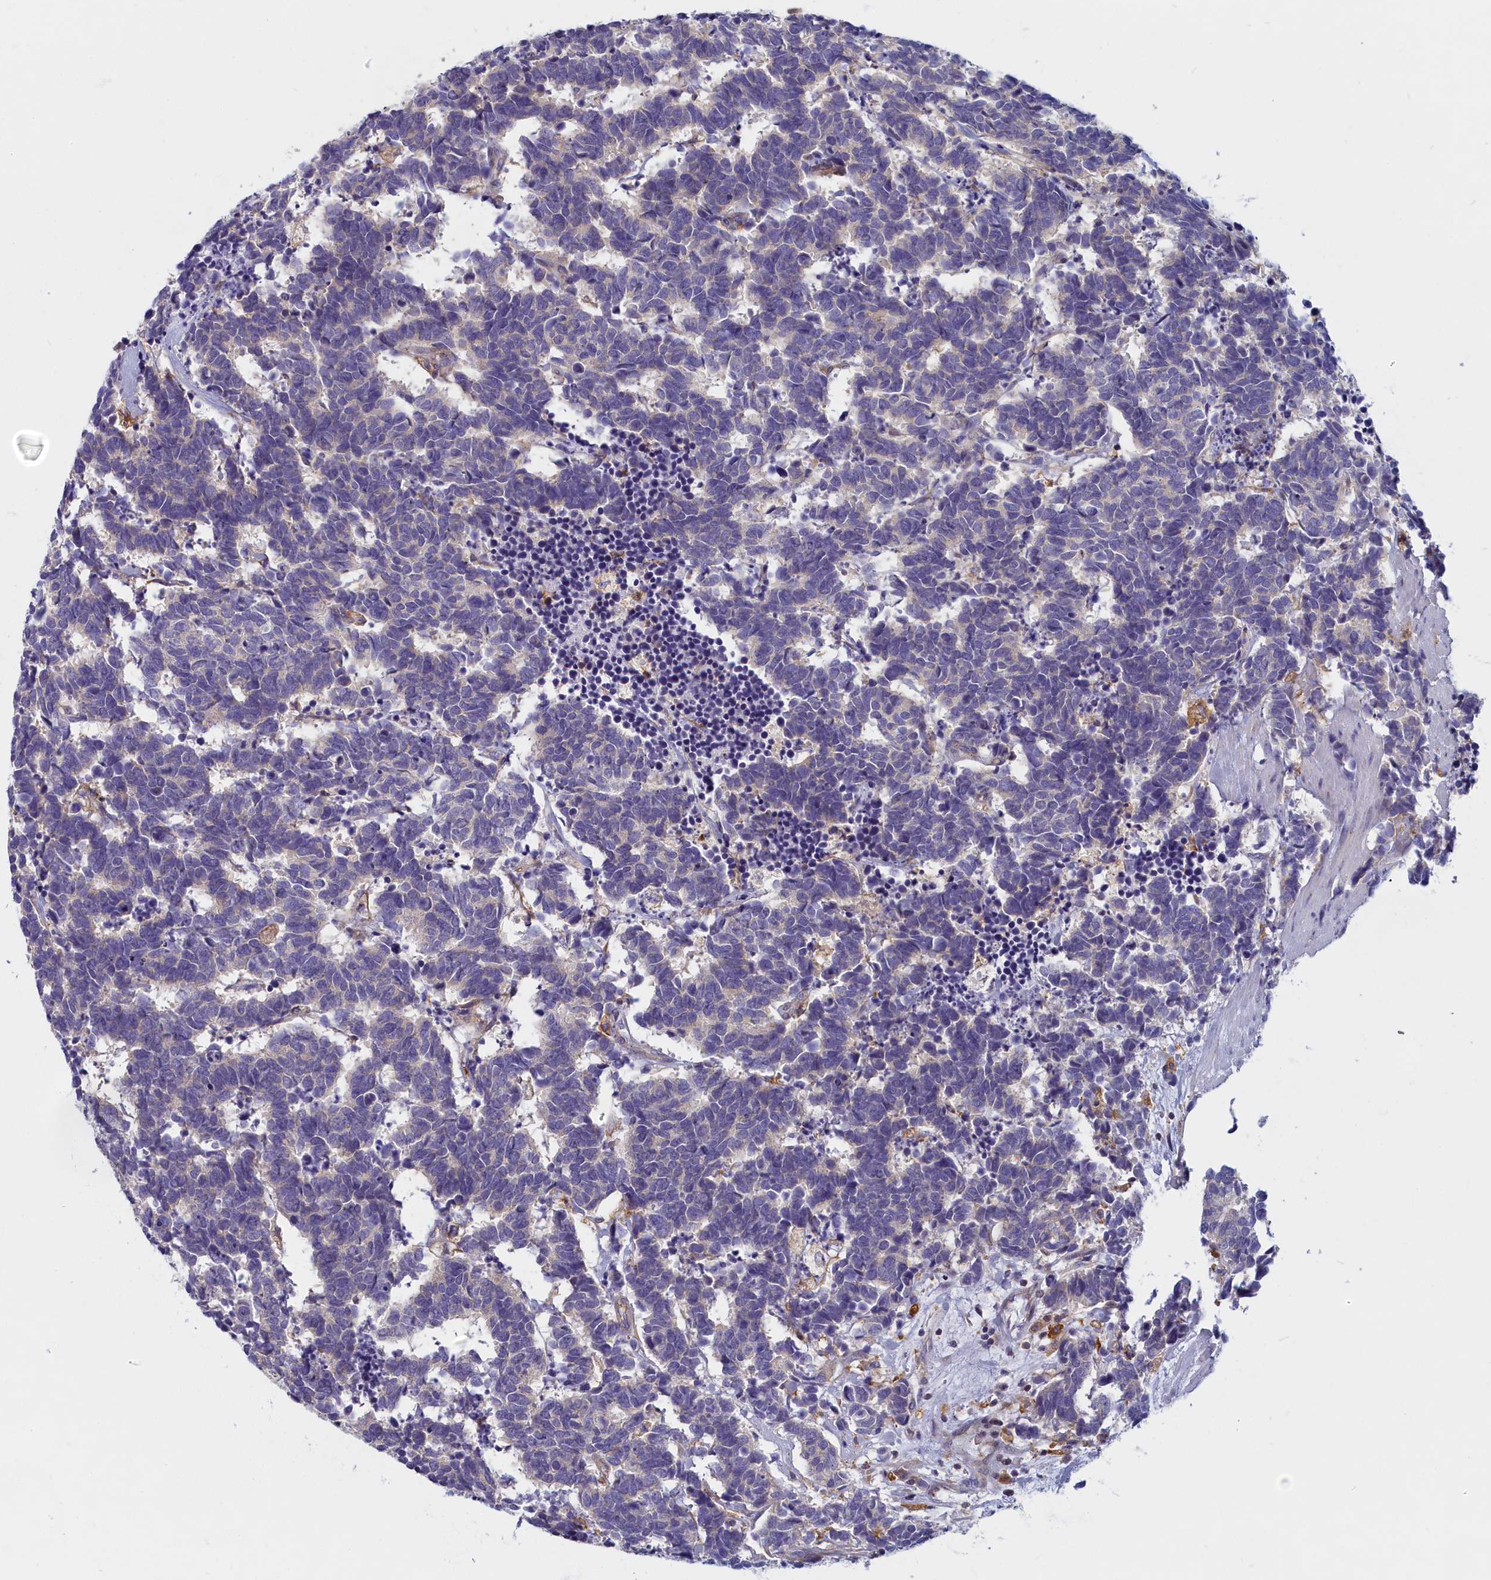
{"staining": {"intensity": "negative", "quantity": "none", "location": "none"}, "tissue": "carcinoid", "cell_type": "Tumor cells", "image_type": "cancer", "snomed": [{"axis": "morphology", "description": "Carcinoma, NOS"}, {"axis": "morphology", "description": "Carcinoid, malignant, NOS"}, {"axis": "topography", "description": "Urinary bladder"}], "caption": "Tumor cells are negative for brown protein staining in carcinoid.", "gene": "NOL10", "patient": {"sex": "male", "age": 57}}